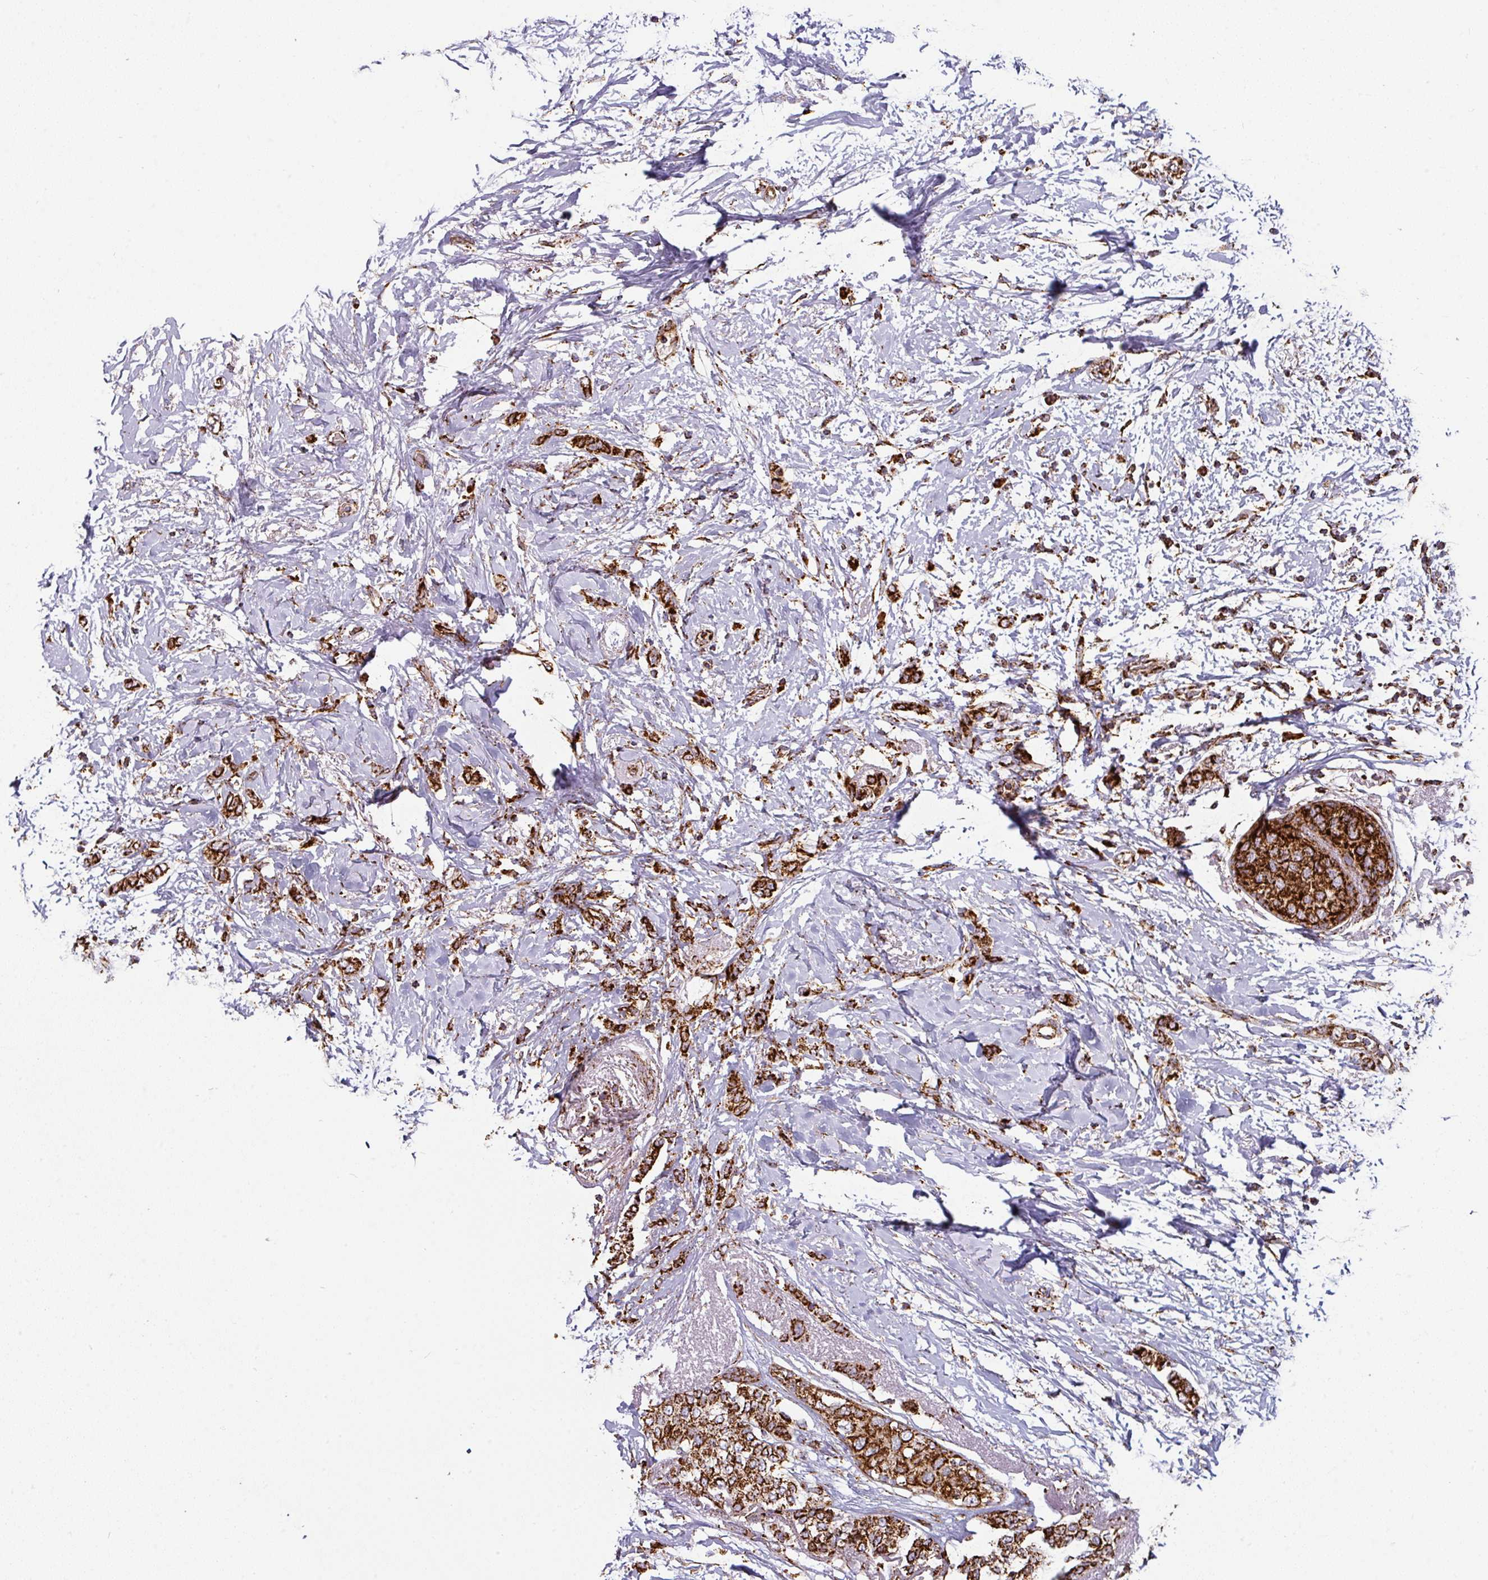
{"staining": {"intensity": "strong", "quantity": ">75%", "location": "cytoplasmic/membranous"}, "tissue": "breast cancer", "cell_type": "Tumor cells", "image_type": "cancer", "snomed": [{"axis": "morphology", "description": "Duct carcinoma"}, {"axis": "topography", "description": "Breast"}], "caption": "Tumor cells show strong cytoplasmic/membranous positivity in approximately >75% of cells in breast intraductal carcinoma. (DAB (3,3'-diaminobenzidine) IHC, brown staining for protein, blue staining for nuclei).", "gene": "TRAP1", "patient": {"sex": "female", "age": 72}}